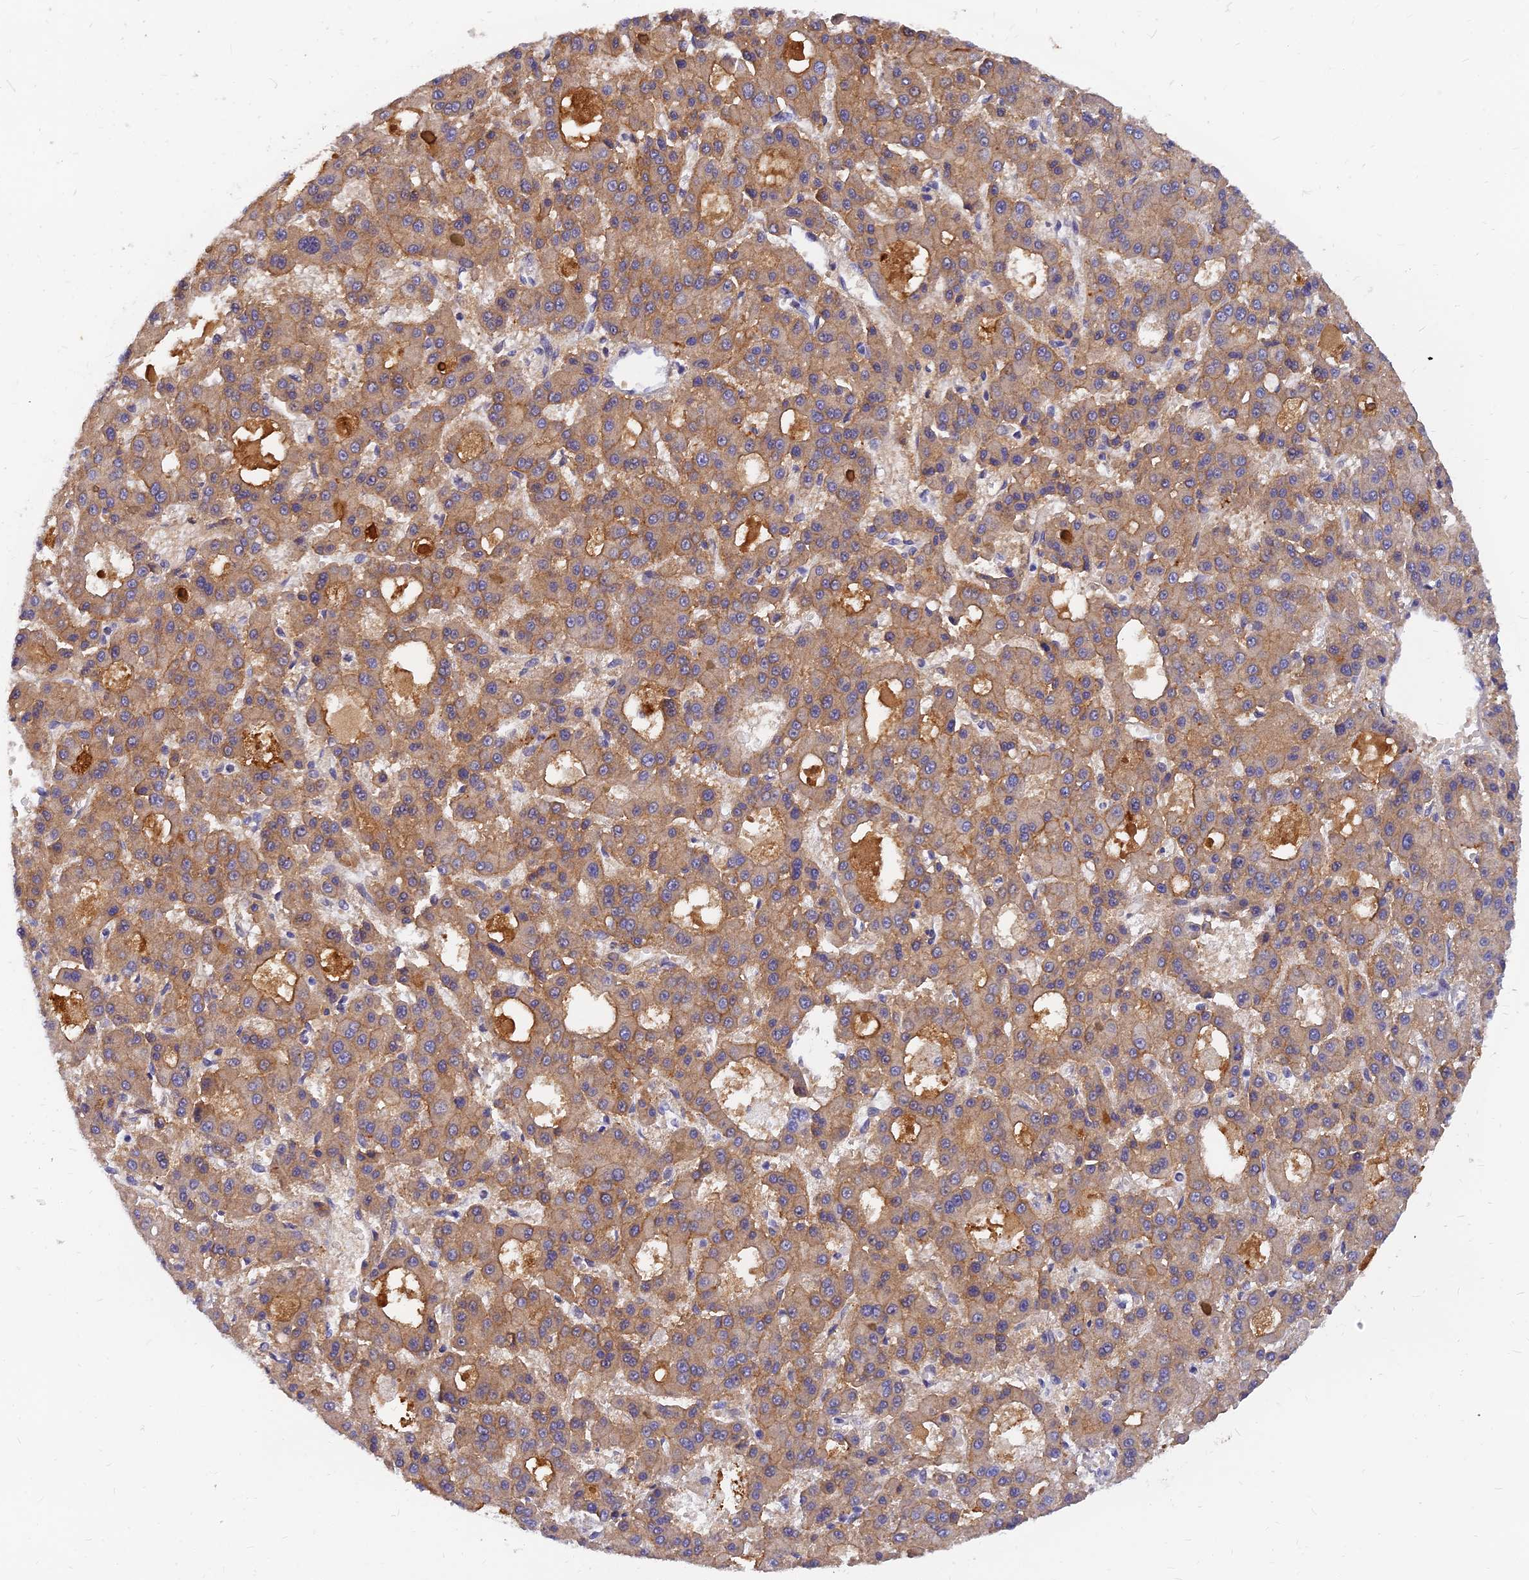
{"staining": {"intensity": "moderate", "quantity": ">75%", "location": "cytoplasmic/membranous"}, "tissue": "liver cancer", "cell_type": "Tumor cells", "image_type": "cancer", "snomed": [{"axis": "morphology", "description": "Carcinoma, Hepatocellular, NOS"}, {"axis": "topography", "description": "Liver"}], "caption": "The image exhibits immunohistochemical staining of liver cancer. There is moderate cytoplasmic/membranous positivity is appreciated in approximately >75% of tumor cells.", "gene": "ANKS4B", "patient": {"sex": "male", "age": 70}}